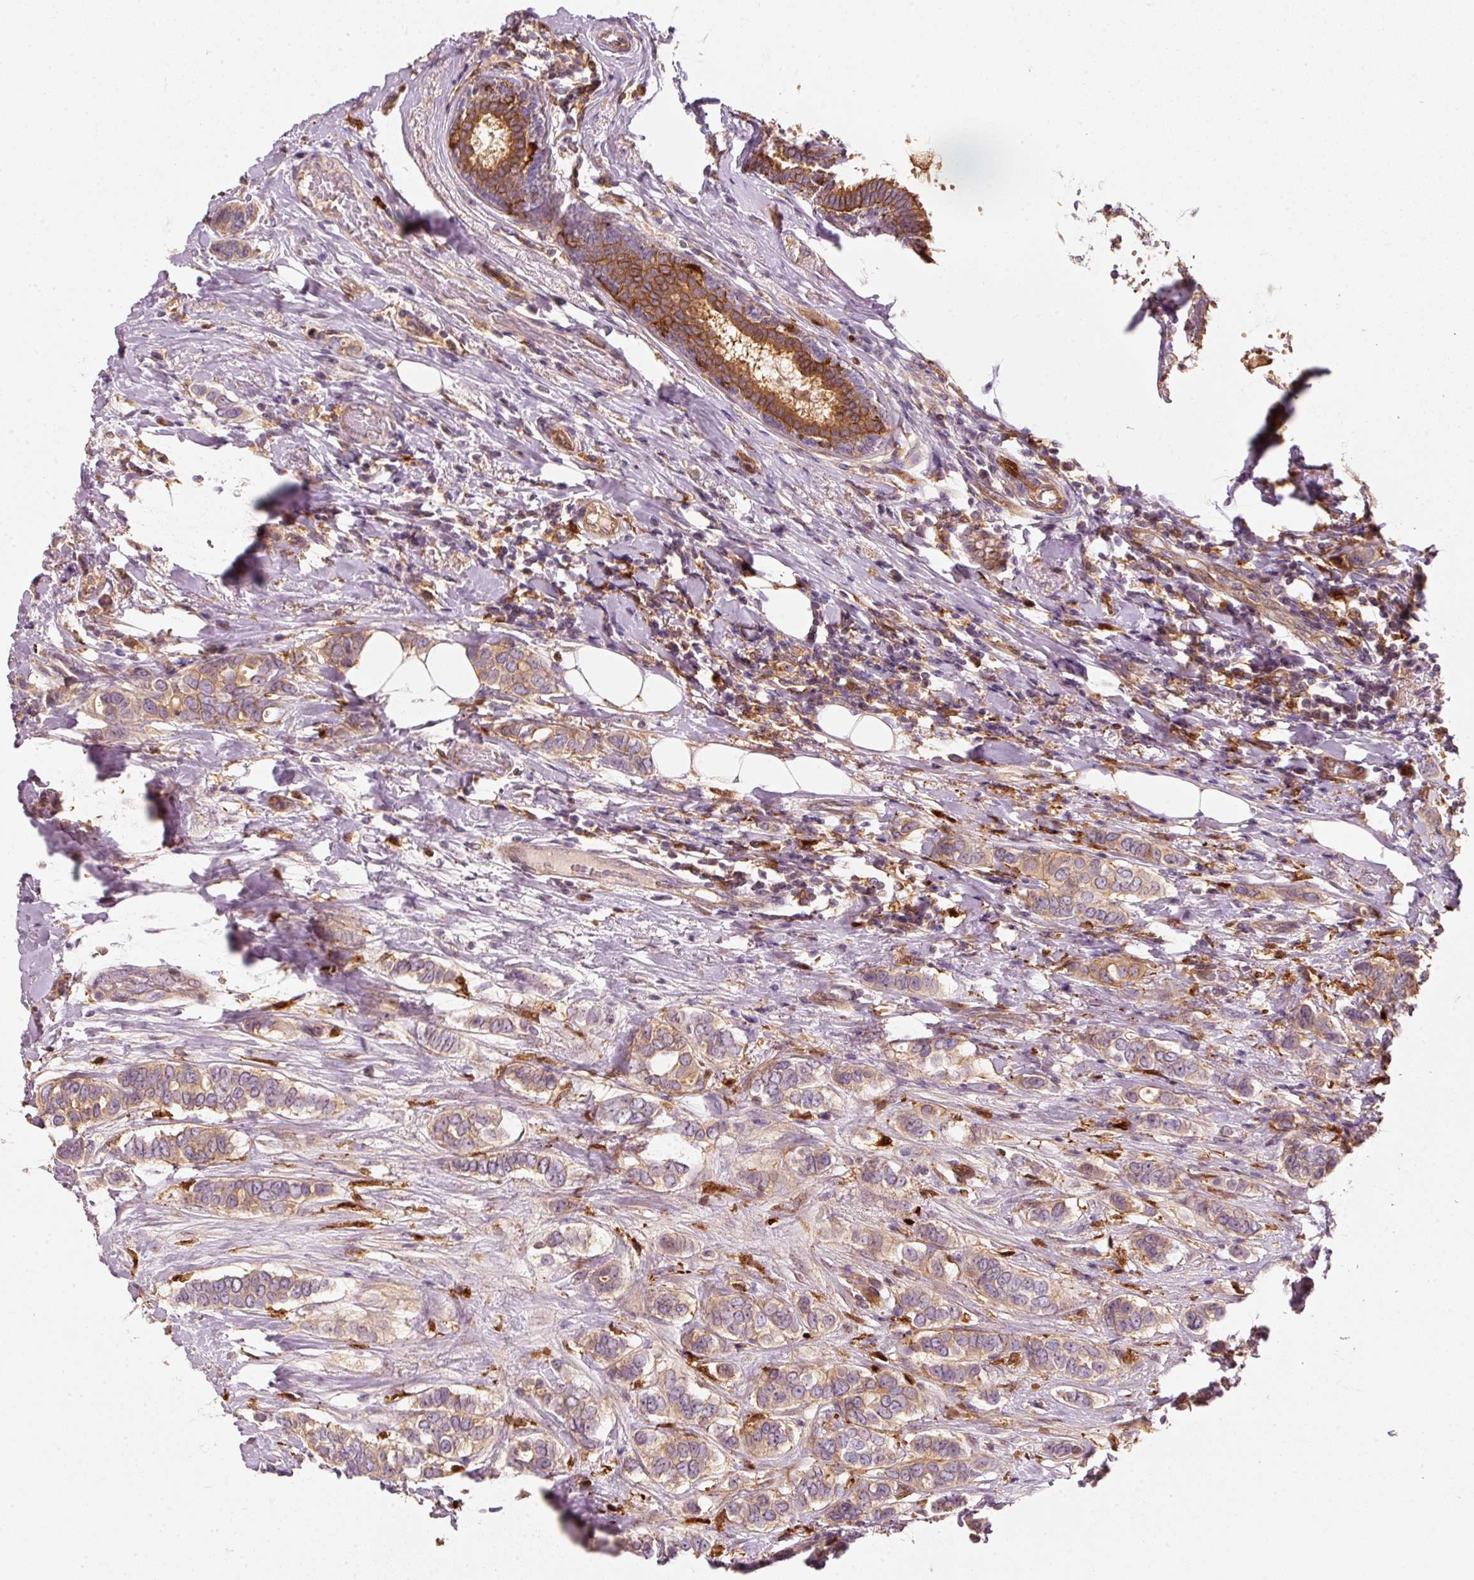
{"staining": {"intensity": "moderate", "quantity": "25%-75%", "location": "cytoplasmic/membranous"}, "tissue": "breast cancer", "cell_type": "Tumor cells", "image_type": "cancer", "snomed": [{"axis": "morphology", "description": "Lobular carcinoma"}, {"axis": "topography", "description": "Breast"}], "caption": "Immunohistochemistry of breast lobular carcinoma displays medium levels of moderate cytoplasmic/membranous positivity in approximately 25%-75% of tumor cells.", "gene": "IQGAP2", "patient": {"sex": "female", "age": 51}}